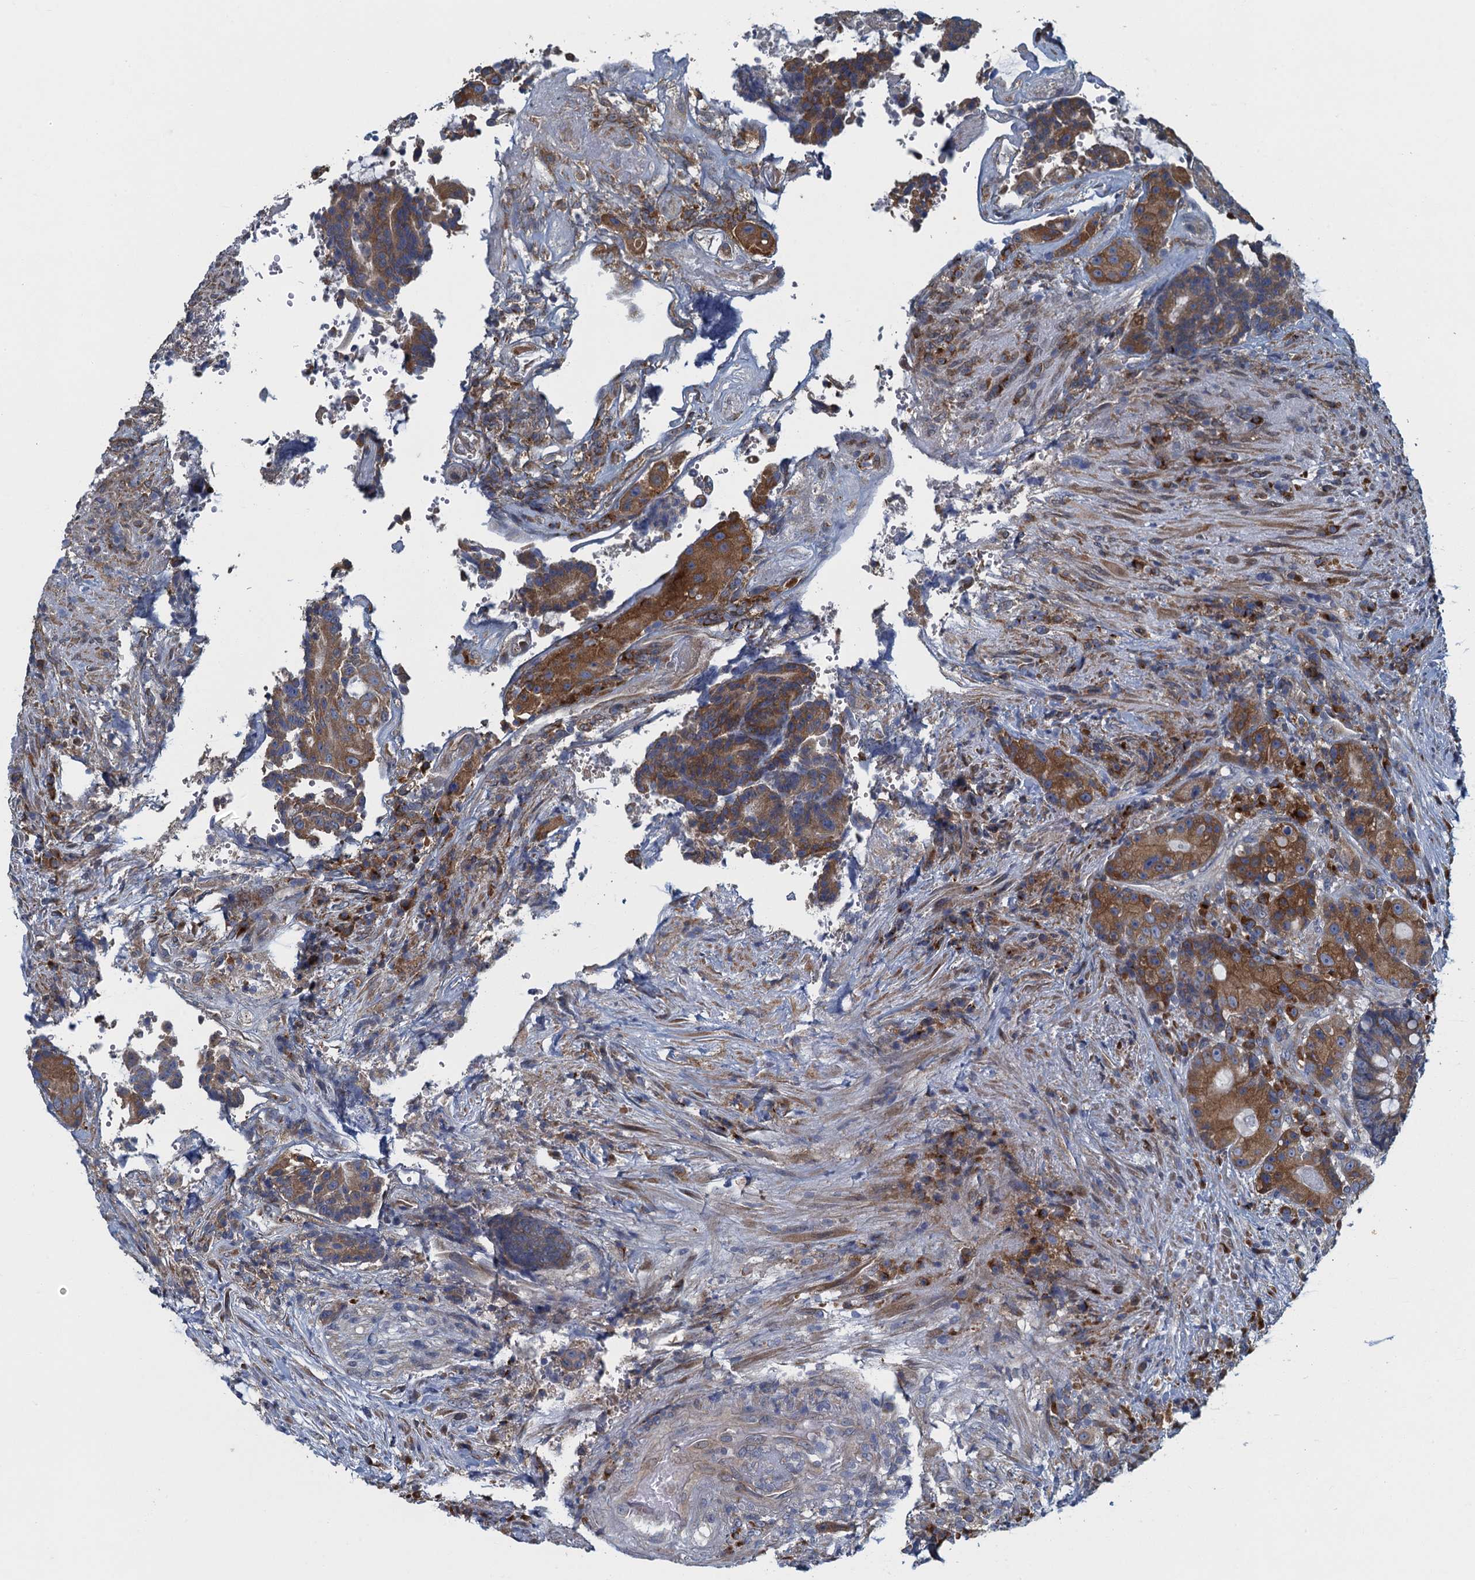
{"staining": {"intensity": "moderate", "quantity": ">75%", "location": "cytoplasmic/membranous"}, "tissue": "colorectal cancer", "cell_type": "Tumor cells", "image_type": "cancer", "snomed": [{"axis": "morphology", "description": "Adenocarcinoma, NOS"}, {"axis": "topography", "description": "Rectum"}], "caption": "Brown immunohistochemical staining in colorectal cancer shows moderate cytoplasmic/membranous positivity in approximately >75% of tumor cells. (Brightfield microscopy of DAB IHC at high magnification).", "gene": "ALG2", "patient": {"sex": "male", "age": 69}}